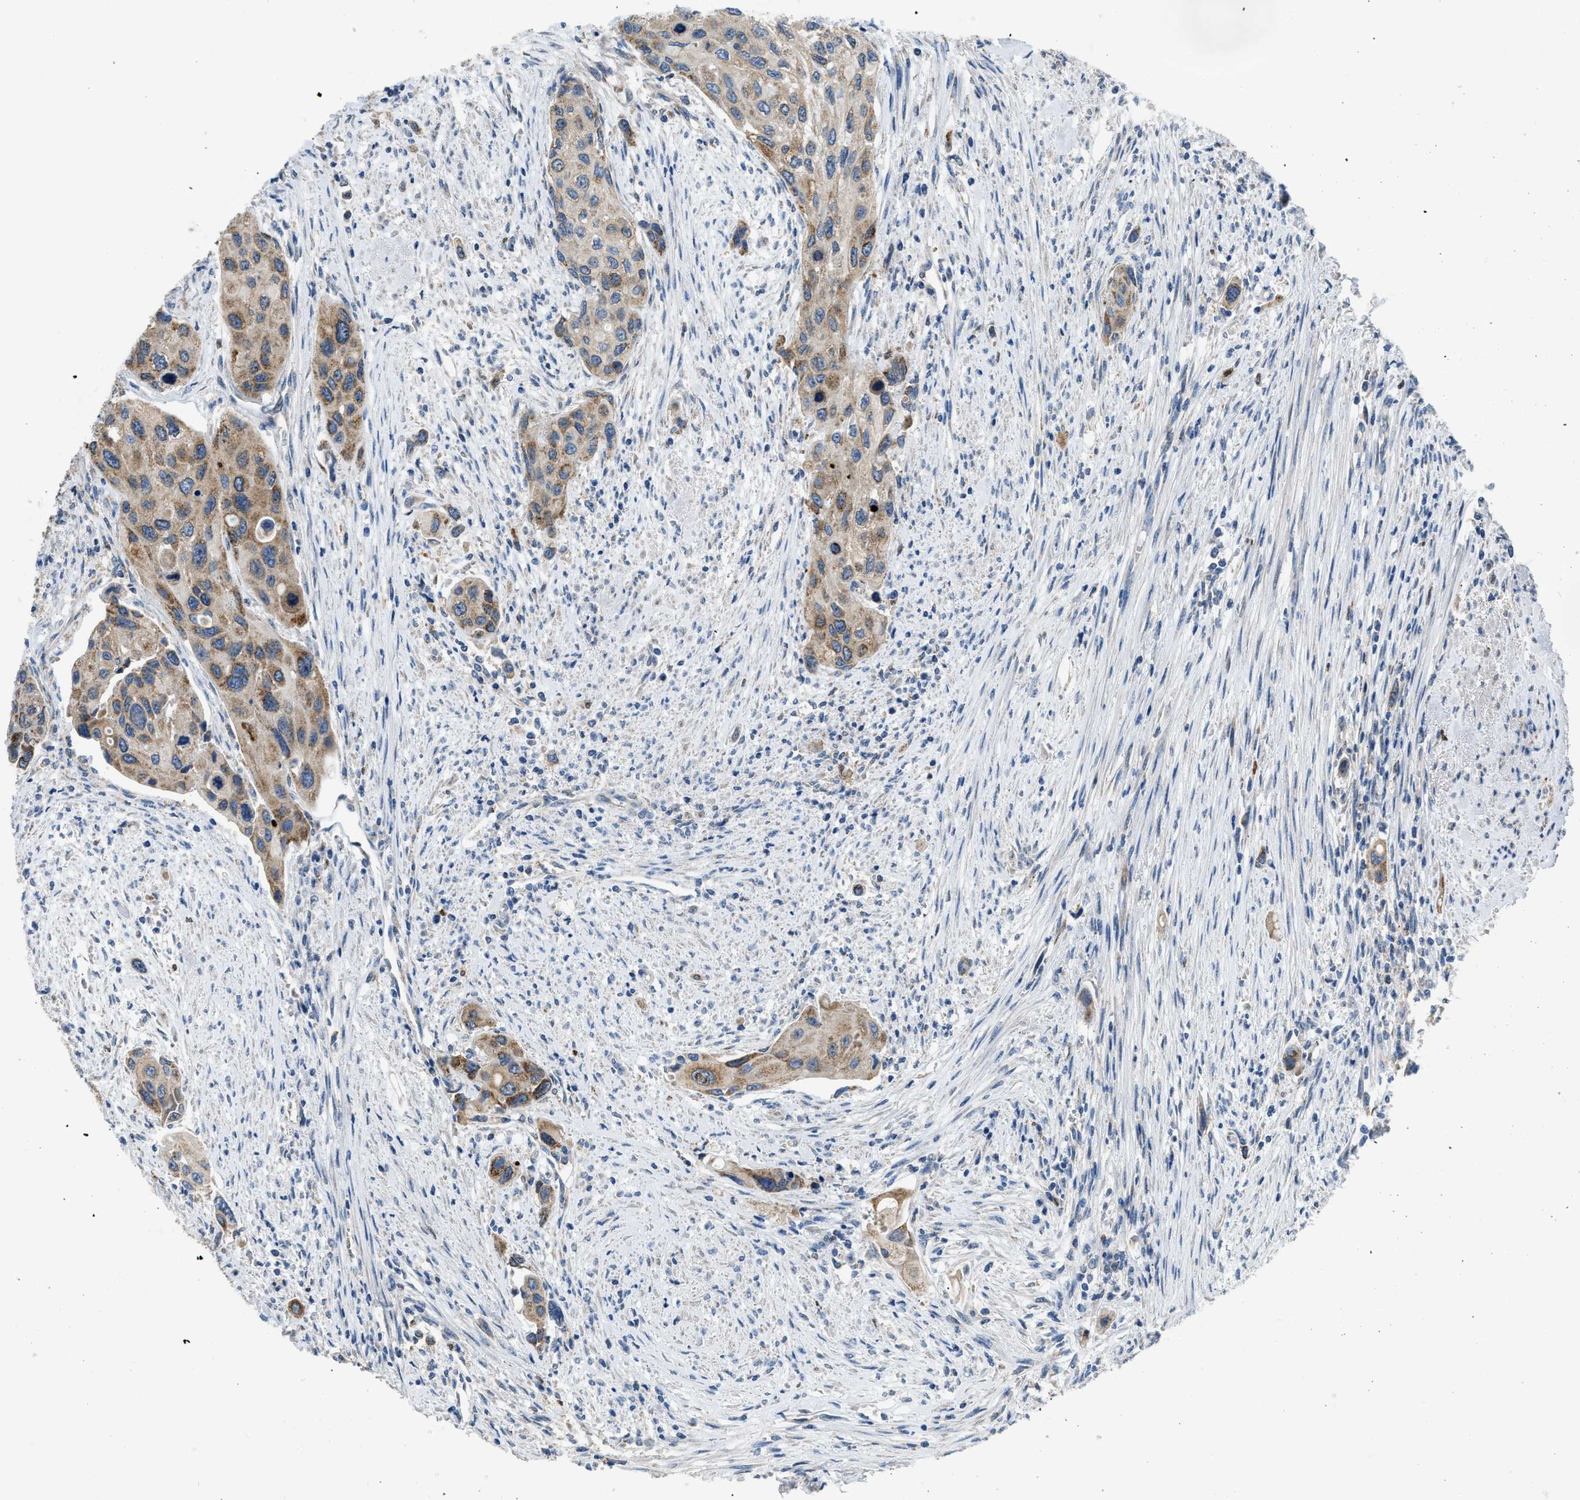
{"staining": {"intensity": "moderate", "quantity": "25%-75%", "location": "cytoplasmic/membranous"}, "tissue": "urothelial cancer", "cell_type": "Tumor cells", "image_type": "cancer", "snomed": [{"axis": "morphology", "description": "Urothelial carcinoma, High grade"}, {"axis": "topography", "description": "Urinary bladder"}], "caption": "Human urothelial cancer stained with a protein marker displays moderate staining in tumor cells.", "gene": "TOMM34", "patient": {"sex": "female", "age": 56}}